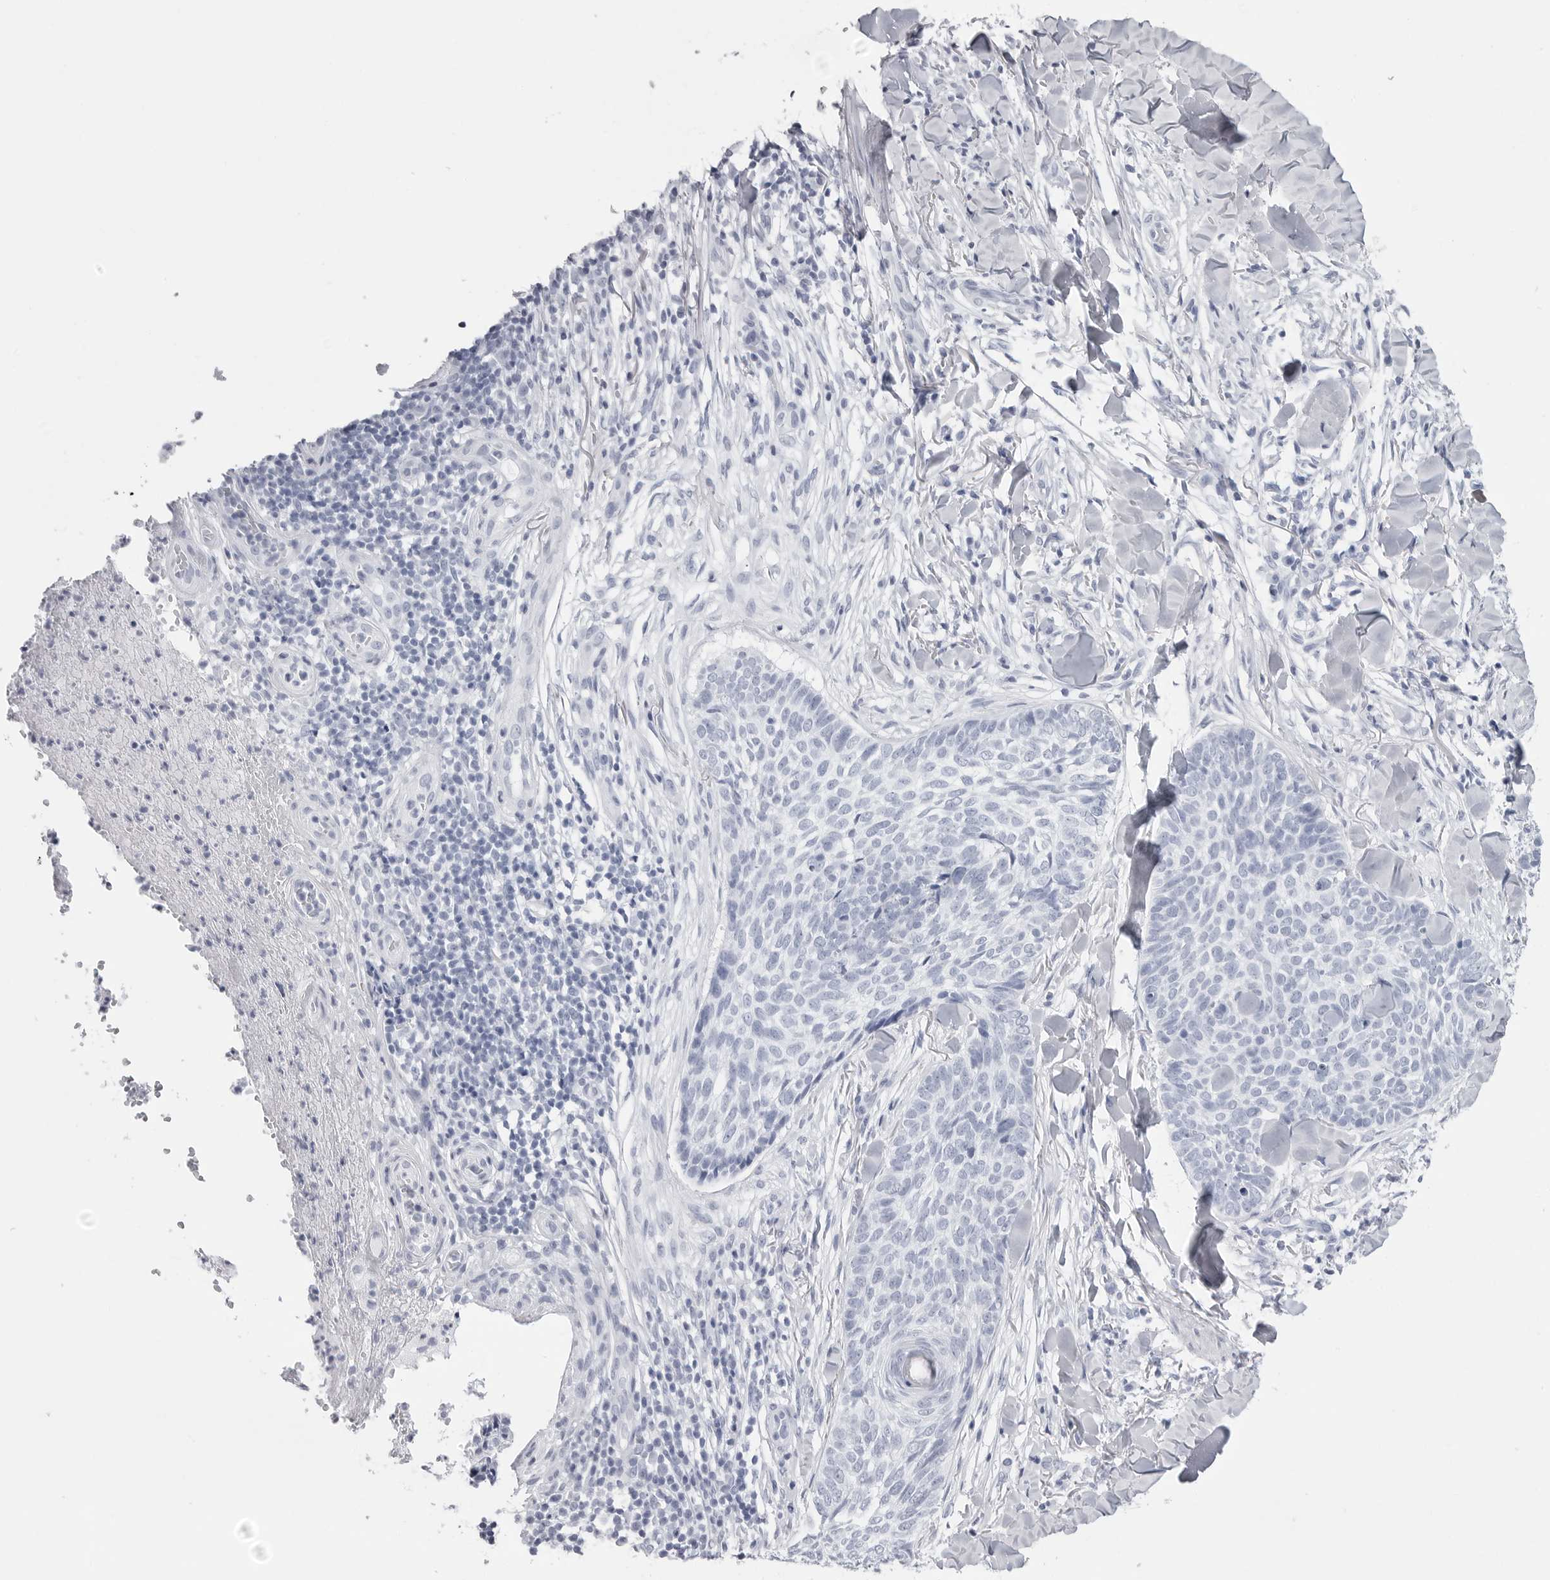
{"staining": {"intensity": "negative", "quantity": "none", "location": "none"}, "tissue": "skin cancer", "cell_type": "Tumor cells", "image_type": "cancer", "snomed": [{"axis": "morphology", "description": "Normal tissue, NOS"}, {"axis": "morphology", "description": "Basal cell carcinoma"}, {"axis": "topography", "description": "Skin"}], "caption": "Skin cancer was stained to show a protein in brown. There is no significant expression in tumor cells.", "gene": "CST2", "patient": {"sex": "male", "age": 67}}